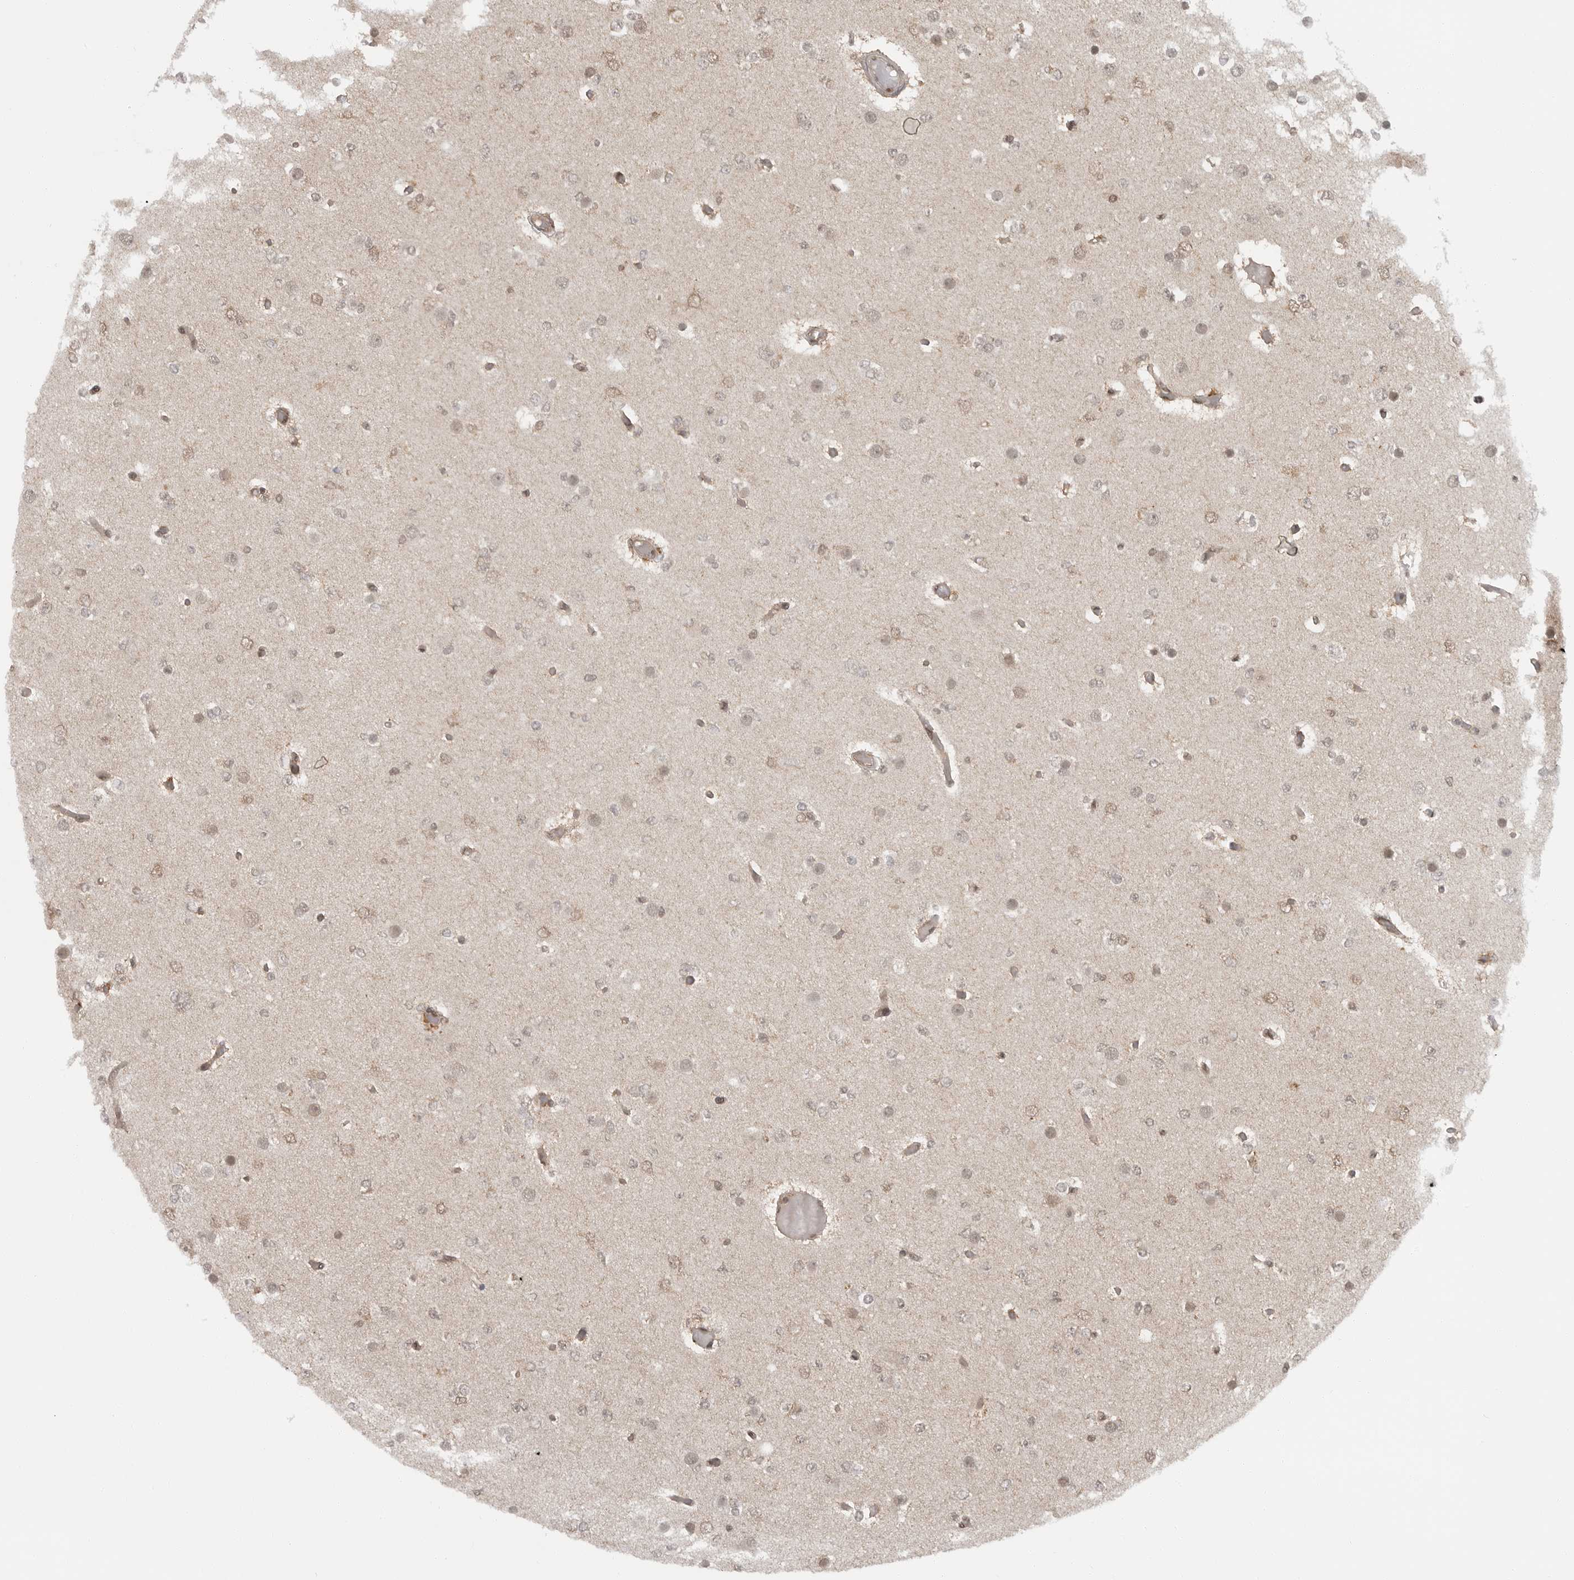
{"staining": {"intensity": "weak", "quantity": "<25%", "location": "cytoplasmic/membranous,nuclear"}, "tissue": "glioma", "cell_type": "Tumor cells", "image_type": "cancer", "snomed": [{"axis": "morphology", "description": "Glioma, malignant, Low grade"}, {"axis": "topography", "description": "Brain"}], "caption": "Glioma was stained to show a protein in brown. There is no significant expression in tumor cells.", "gene": "SZRD1", "patient": {"sex": "female", "age": 22}}